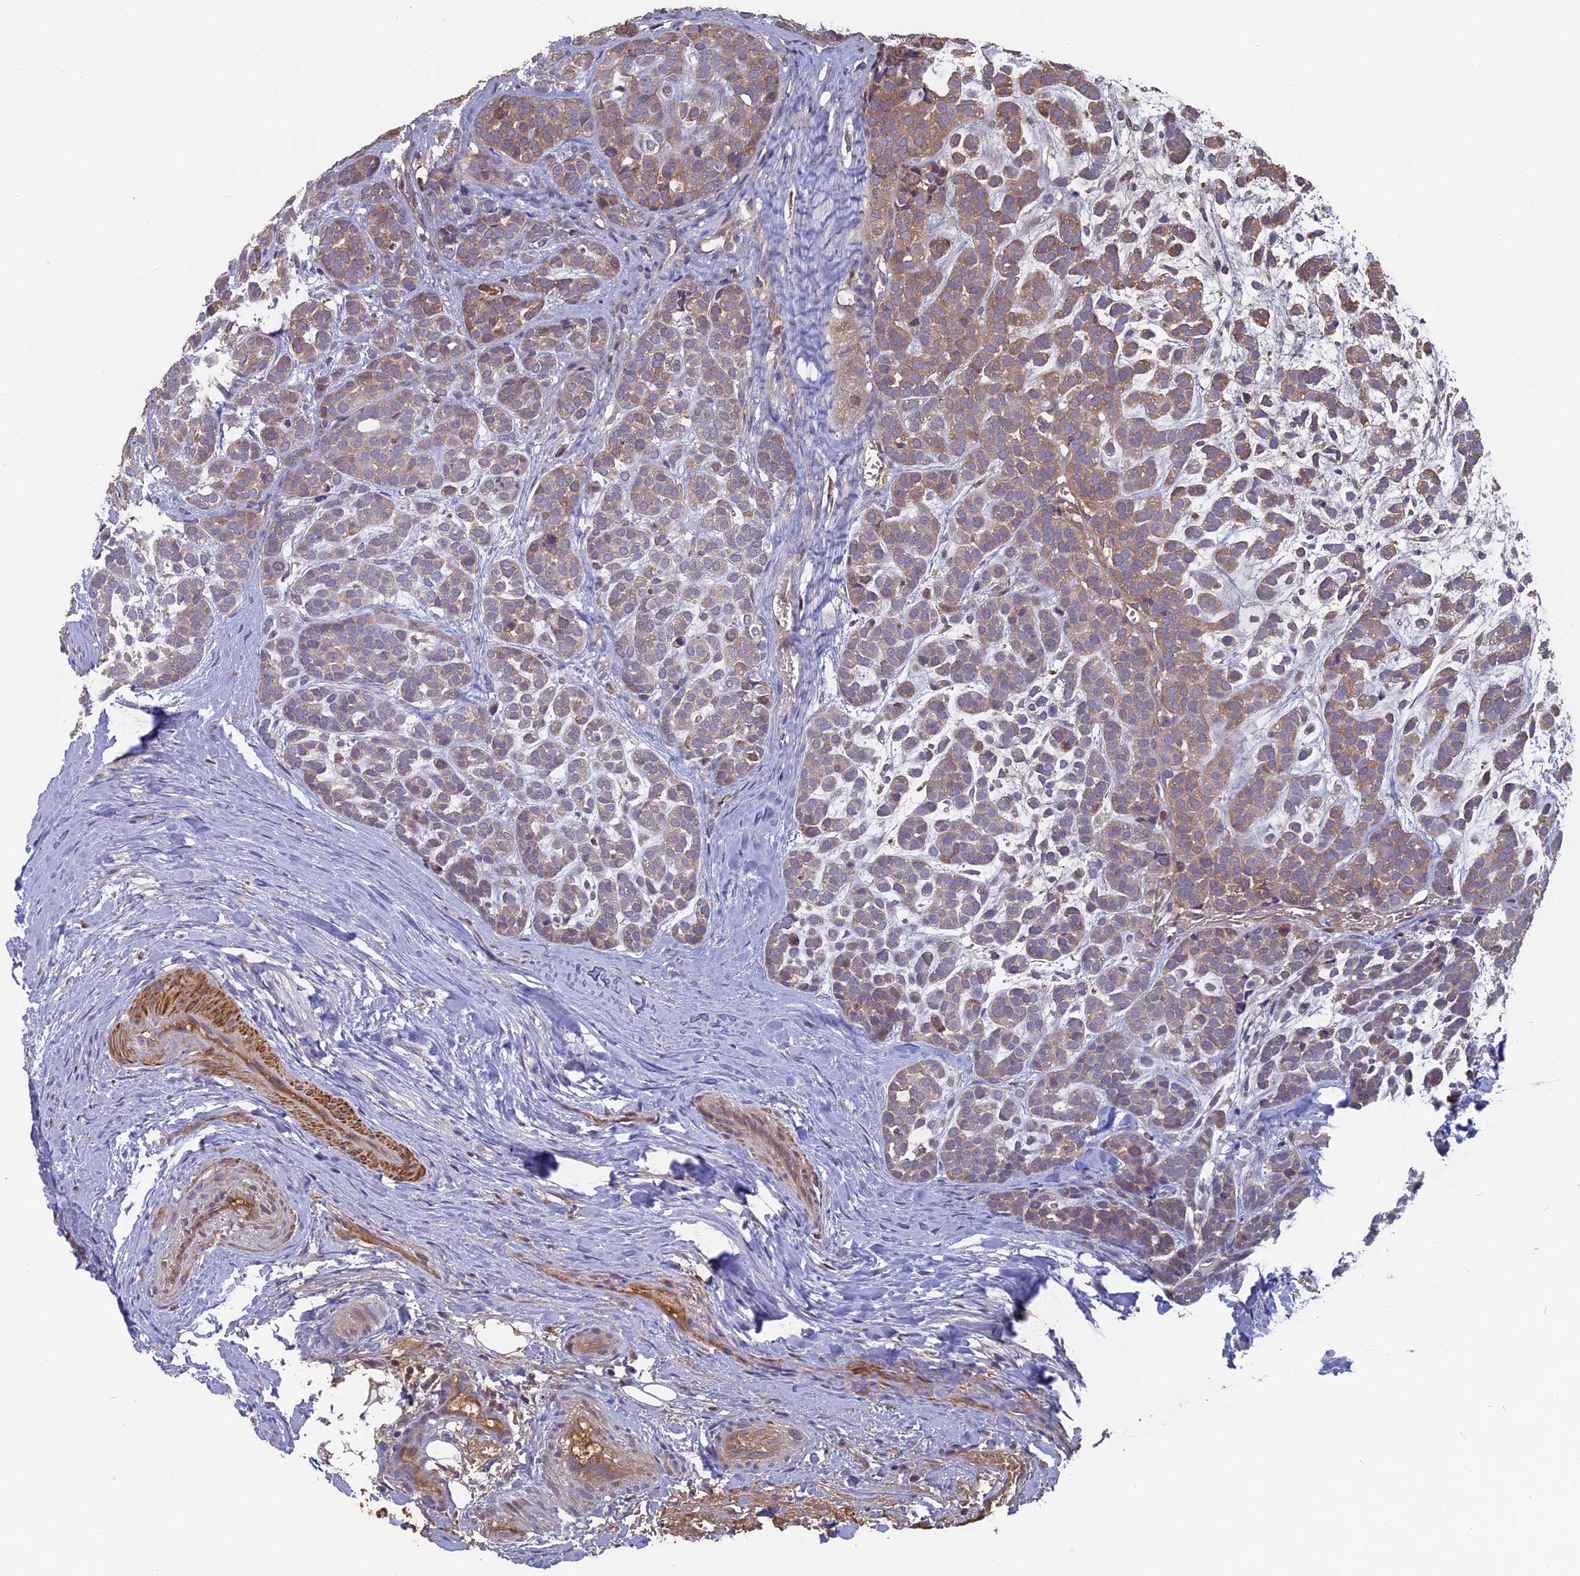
{"staining": {"intensity": "moderate", "quantity": ">75%", "location": "cytoplasmic/membranous"}, "tissue": "head and neck cancer", "cell_type": "Tumor cells", "image_type": "cancer", "snomed": [{"axis": "morphology", "description": "Adenocarcinoma, NOS"}, {"axis": "morphology", "description": "Adenoma, NOS"}, {"axis": "topography", "description": "Head-Neck"}], "caption": "Immunohistochemical staining of adenocarcinoma (head and neck) demonstrates medium levels of moderate cytoplasmic/membranous protein expression in about >75% of tumor cells. (IHC, brightfield microscopy, high magnification).", "gene": "ERMAP", "patient": {"sex": "female", "age": 55}}